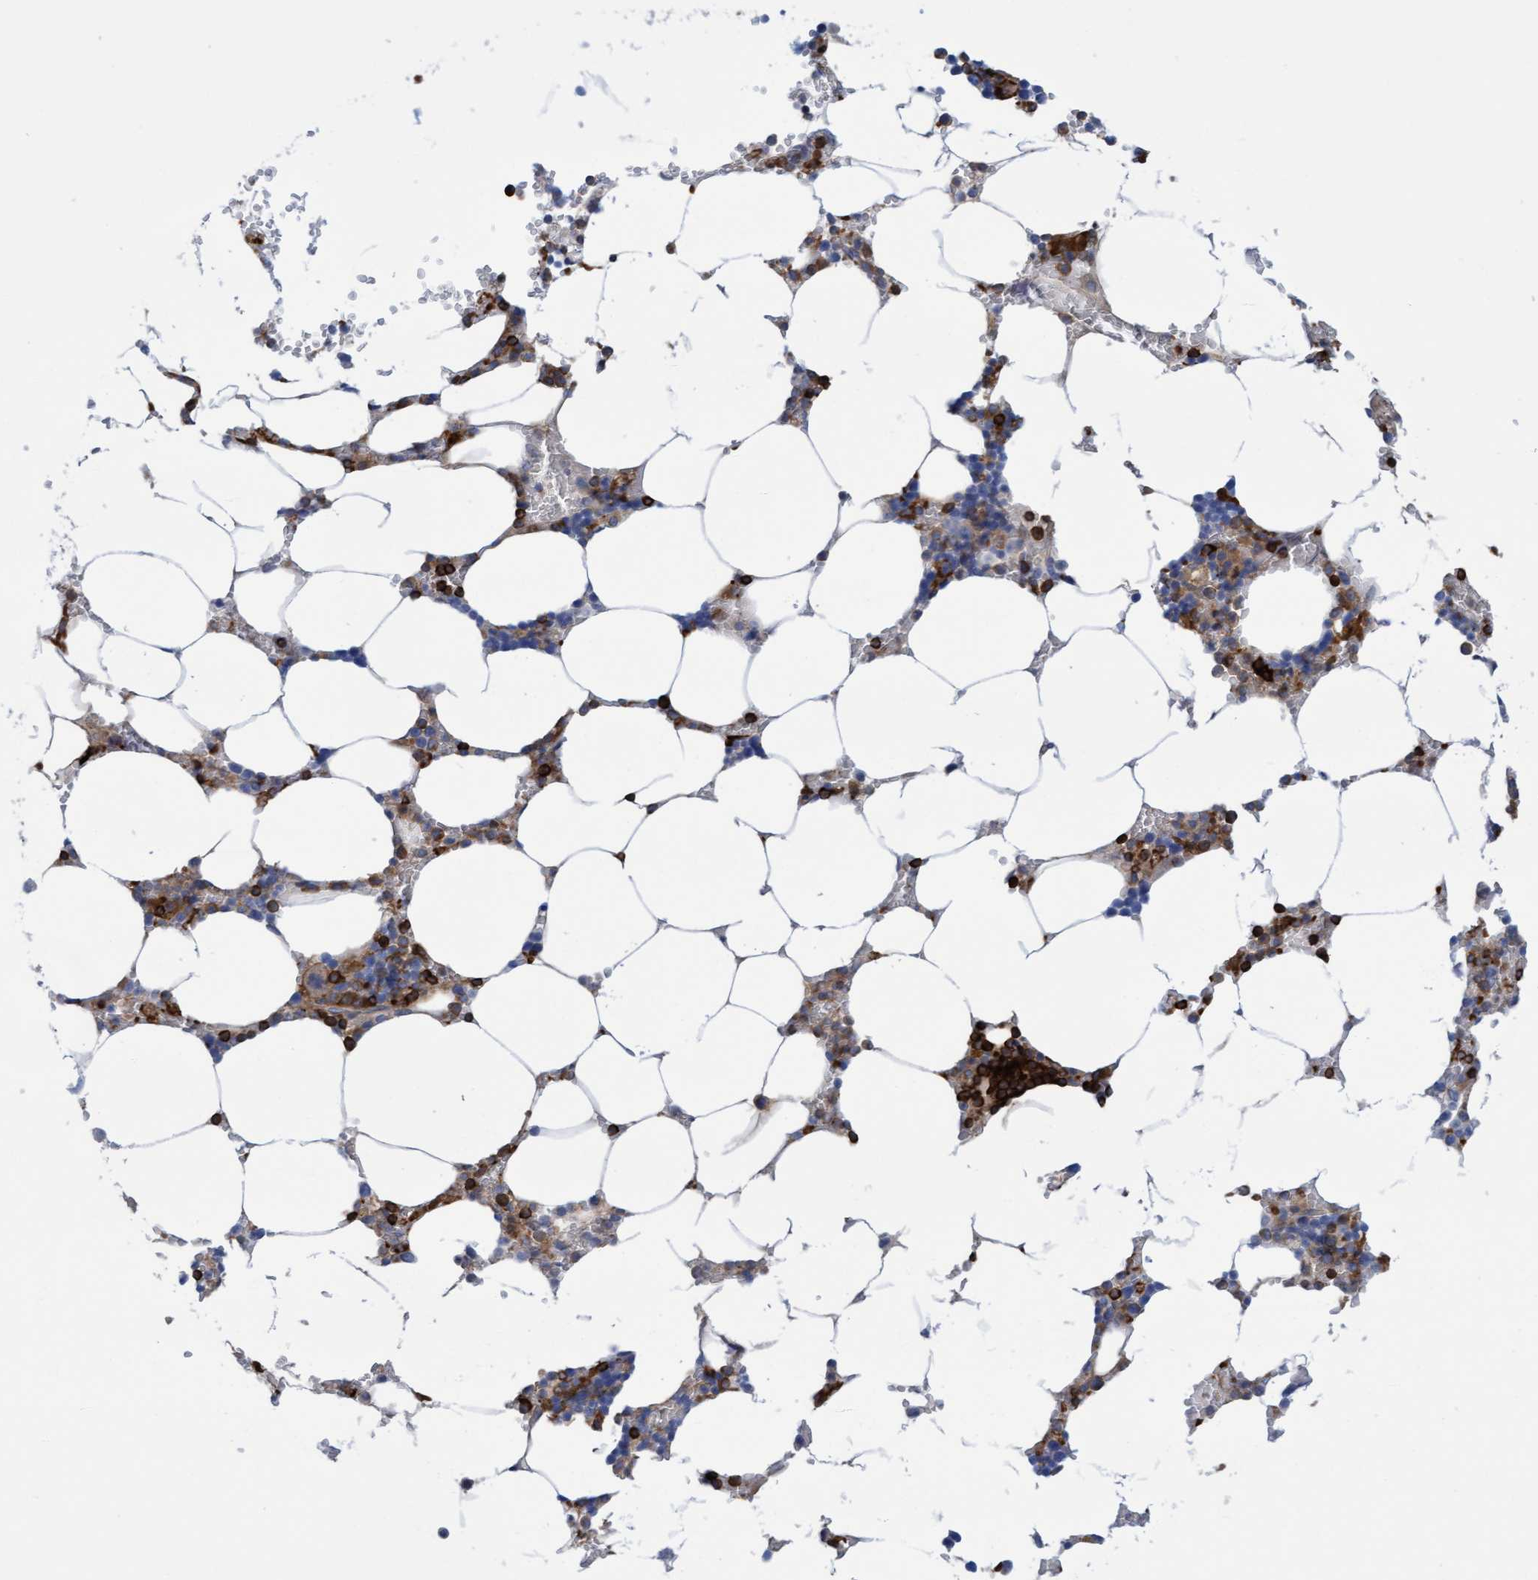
{"staining": {"intensity": "strong", "quantity": "25%-75%", "location": "cytoplasmic/membranous"}, "tissue": "bone marrow", "cell_type": "Hematopoietic cells", "image_type": "normal", "snomed": [{"axis": "morphology", "description": "Normal tissue, NOS"}, {"axis": "topography", "description": "Bone marrow"}], "caption": "IHC of benign bone marrow exhibits high levels of strong cytoplasmic/membranous positivity in about 25%-75% of hematopoietic cells. (DAB (3,3'-diaminobenzidine) IHC with brightfield microscopy, high magnification).", "gene": "FNBP1", "patient": {"sex": "male", "age": 70}}